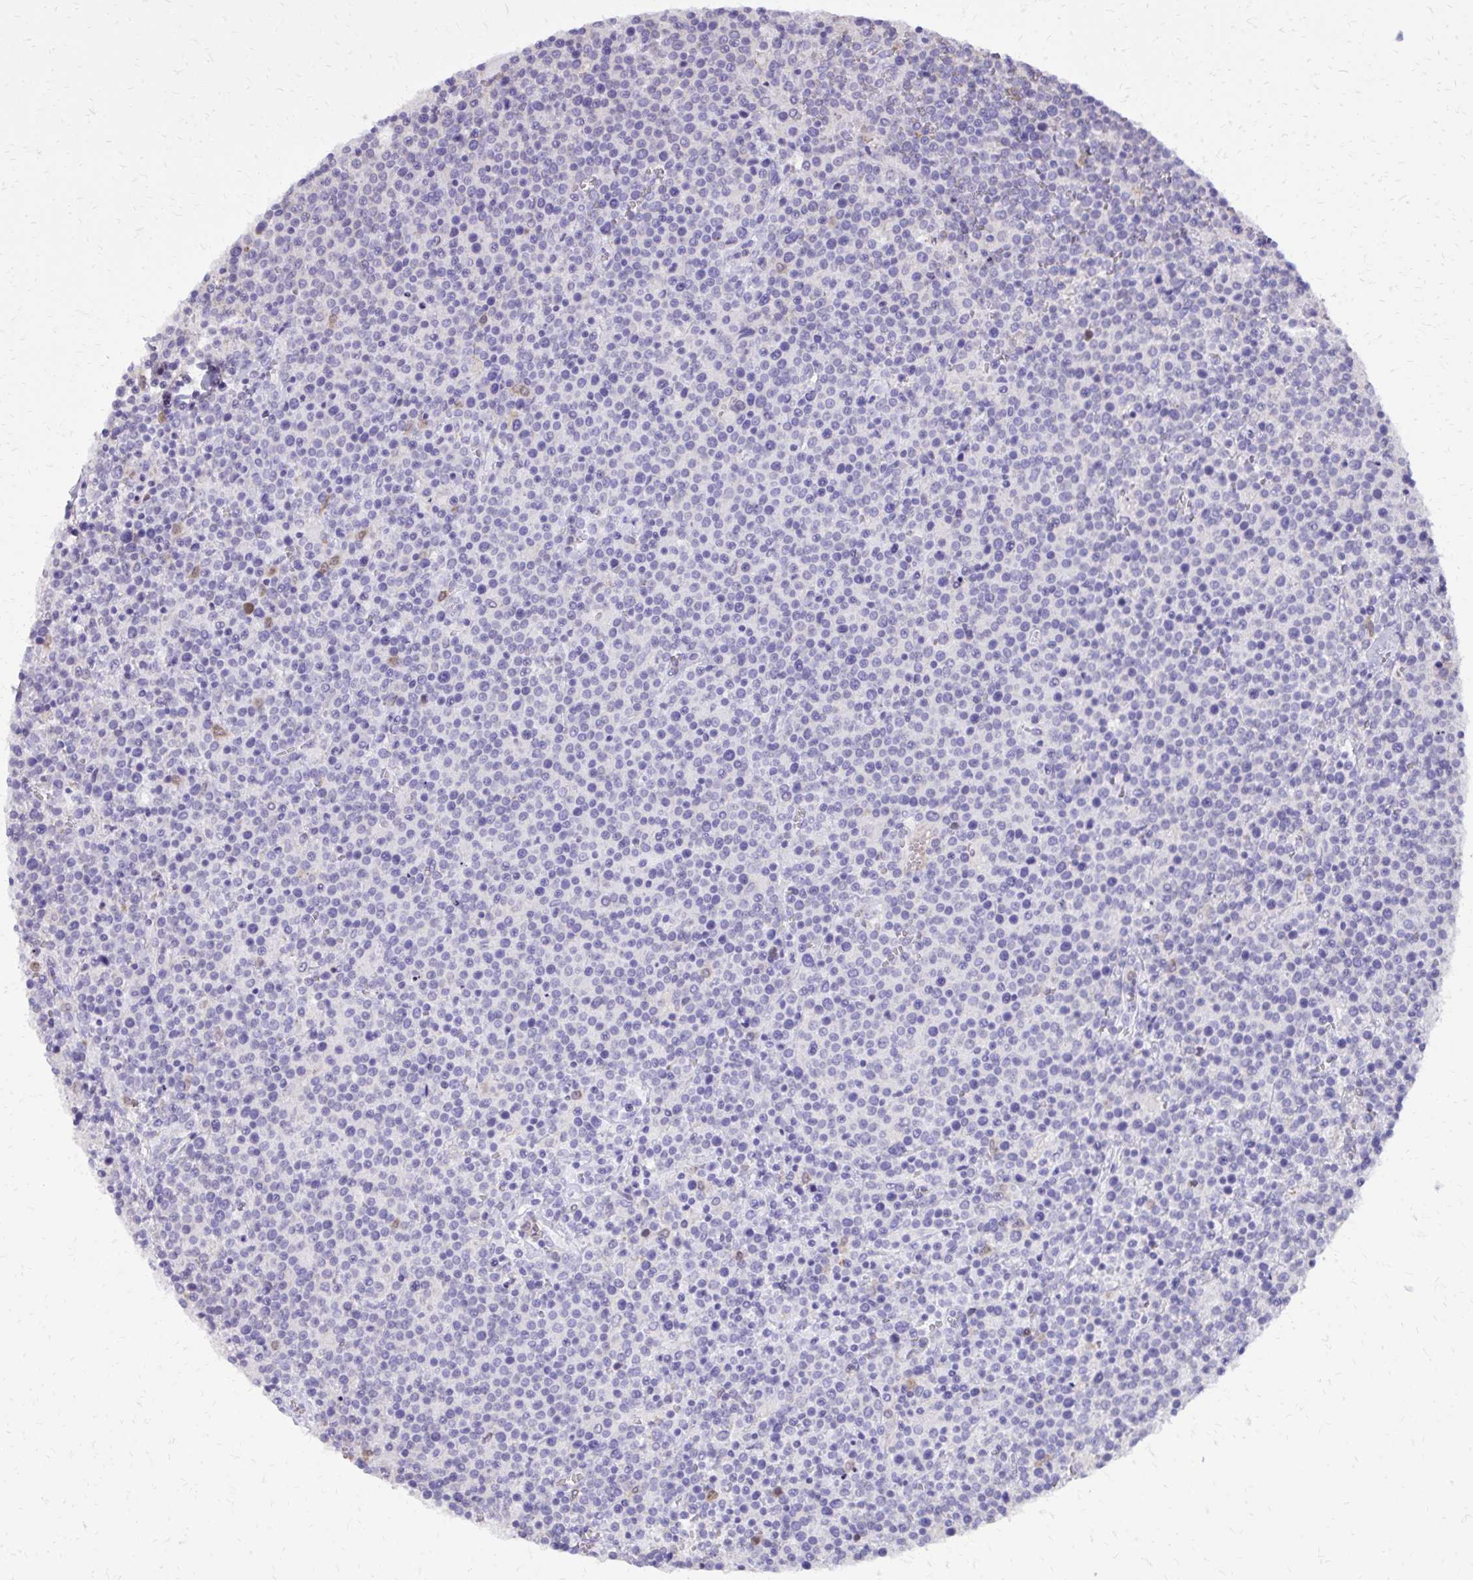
{"staining": {"intensity": "negative", "quantity": "none", "location": "none"}, "tissue": "lymphoma", "cell_type": "Tumor cells", "image_type": "cancer", "snomed": [{"axis": "morphology", "description": "Malignant lymphoma, non-Hodgkin's type, High grade"}, {"axis": "topography", "description": "Lymph node"}], "caption": "IHC of human lymphoma displays no expression in tumor cells.", "gene": "CAT", "patient": {"sex": "male", "age": 61}}